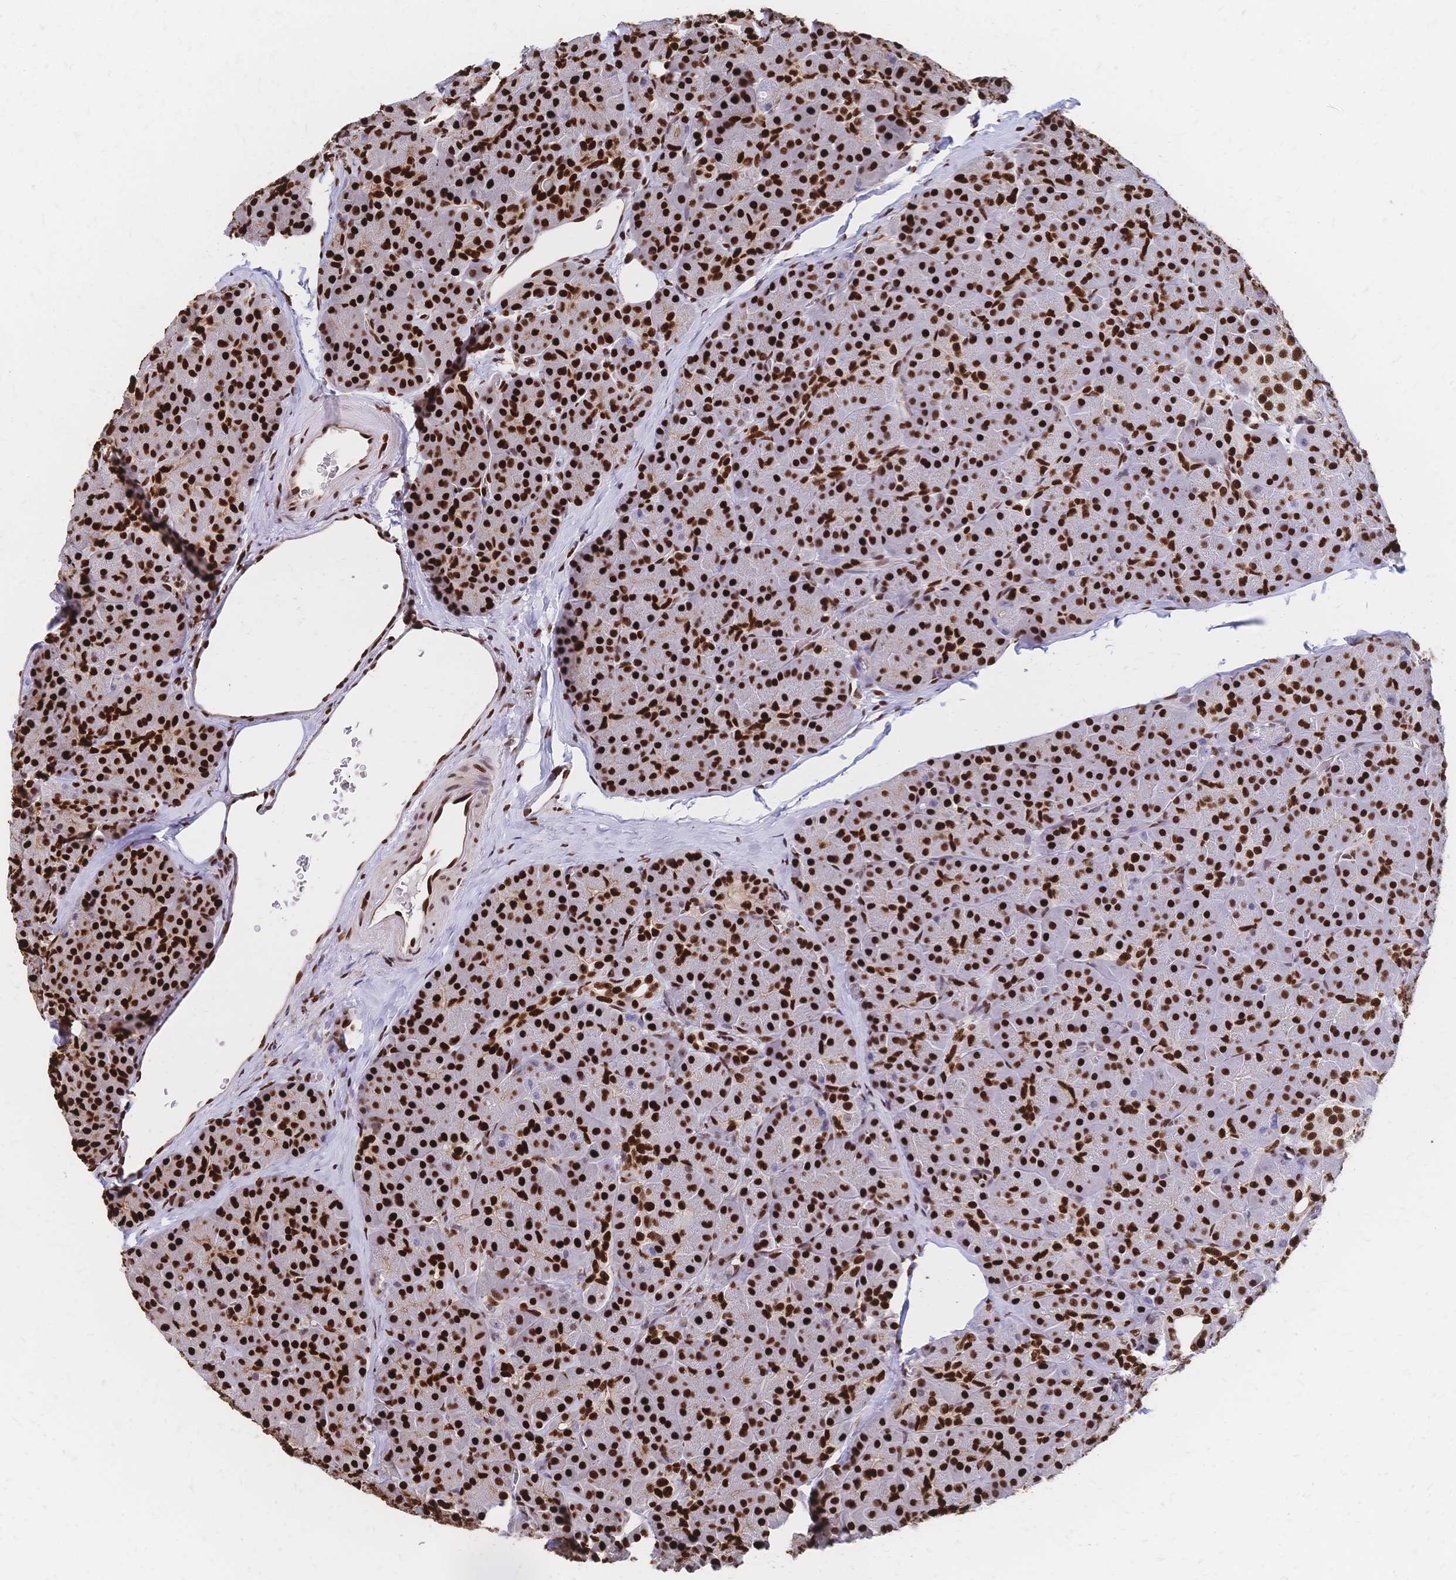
{"staining": {"intensity": "strong", "quantity": ">75%", "location": "nuclear"}, "tissue": "pancreas", "cell_type": "Exocrine glandular cells", "image_type": "normal", "snomed": [{"axis": "morphology", "description": "Normal tissue, NOS"}, {"axis": "topography", "description": "Pancreas"}], "caption": "Pancreas stained with a brown dye reveals strong nuclear positive expression in approximately >75% of exocrine glandular cells.", "gene": "HDGF", "patient": {"sex": "male", "age": 57}}